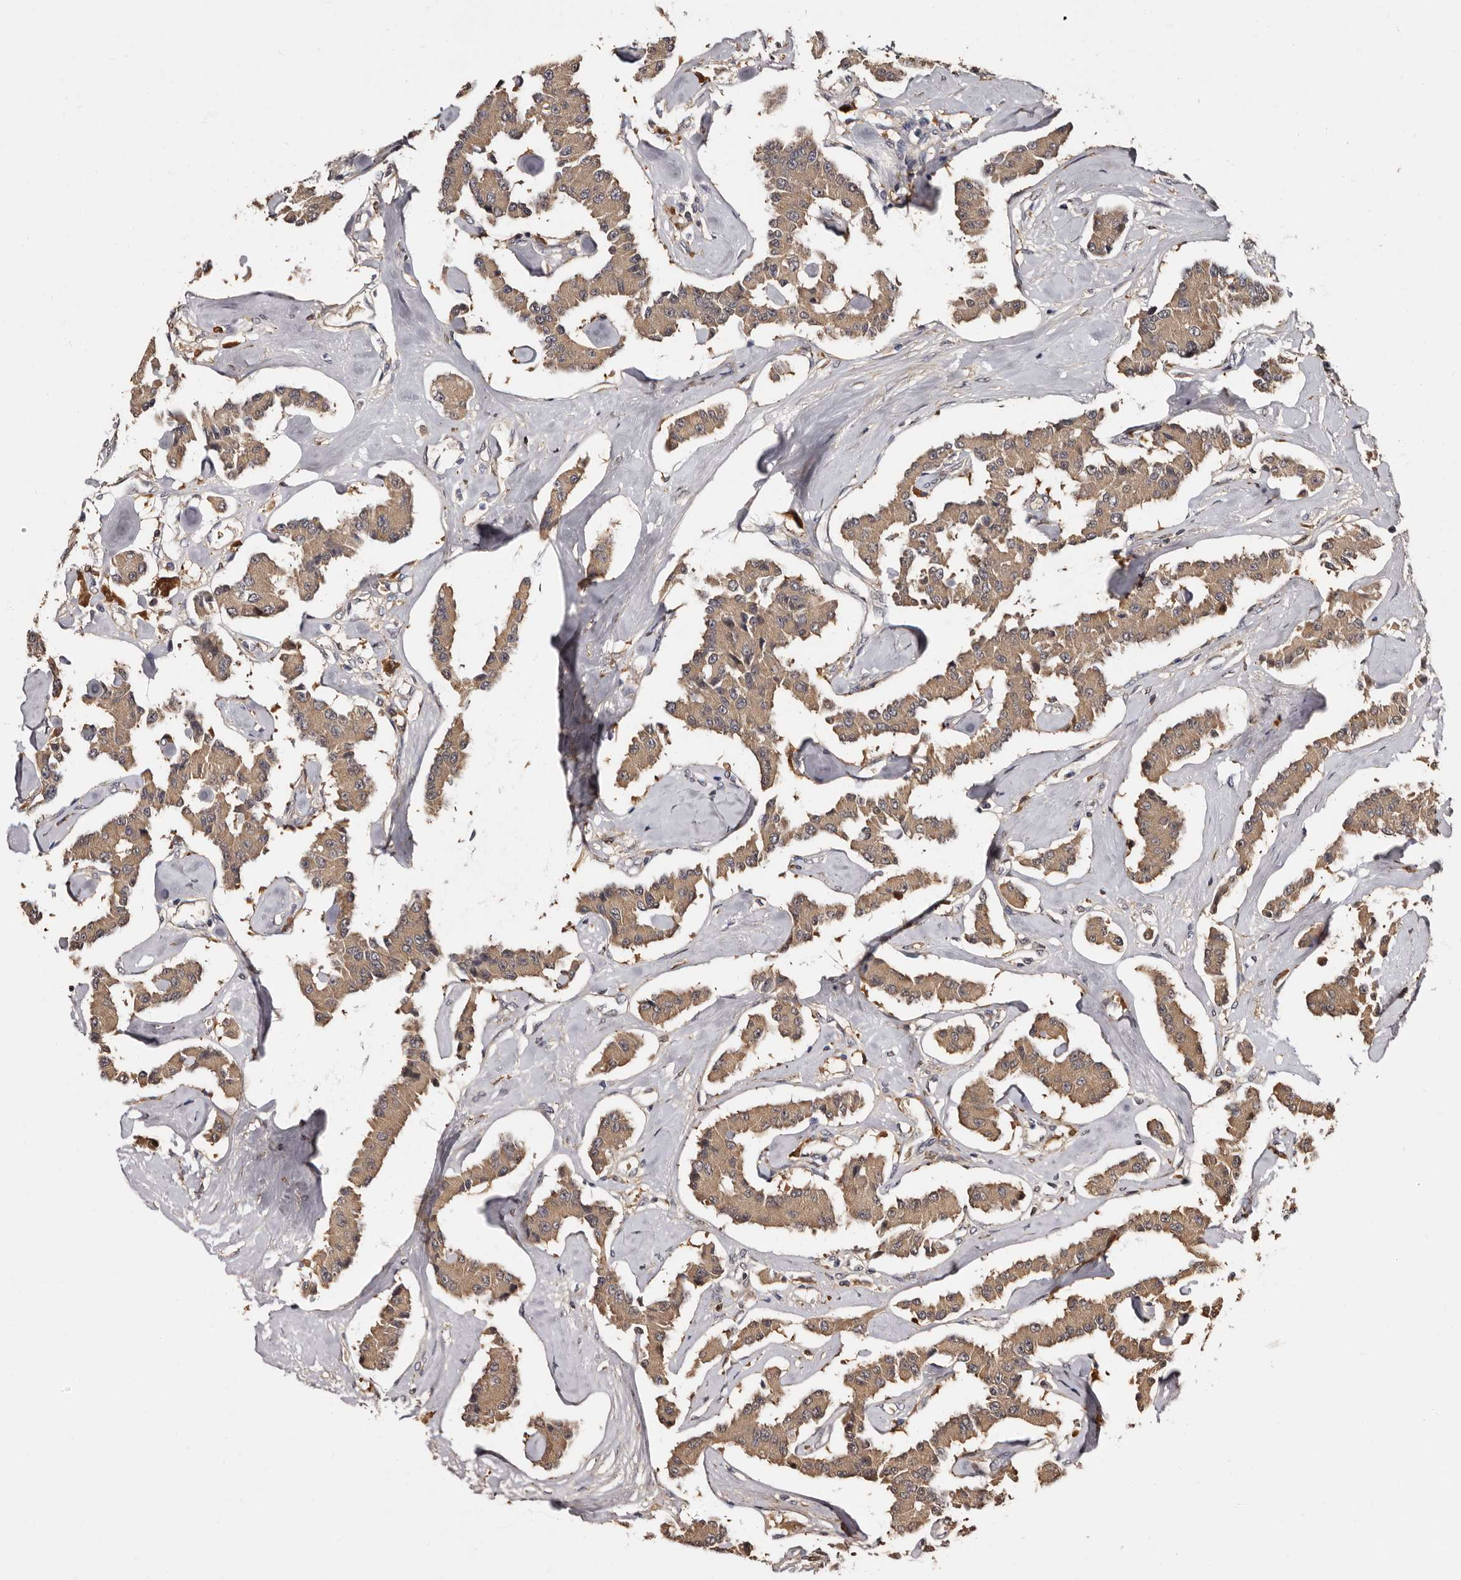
{"staining": {"intensity": "weak", "quantity": ">75%", "location": "cytoplasmic/membranous"}, "tissue": "carcinoid", "cell_type": "Tumor cells", "image_type": "cancer", "snomed": [{"axis": "morphology", "description": "Carcinoid, malignant, NOS"}, {"axis": "topography", "description": "Pancreas"}], "caption": "About >75% of tumor cells in human carcinoid (malignant) reveal weak cytoplasmic/membranous protein expression as visualized by brown immunohistochemical staining.", "gene": "DNPH1", "patient": {"sex": "male", "age": 41}}